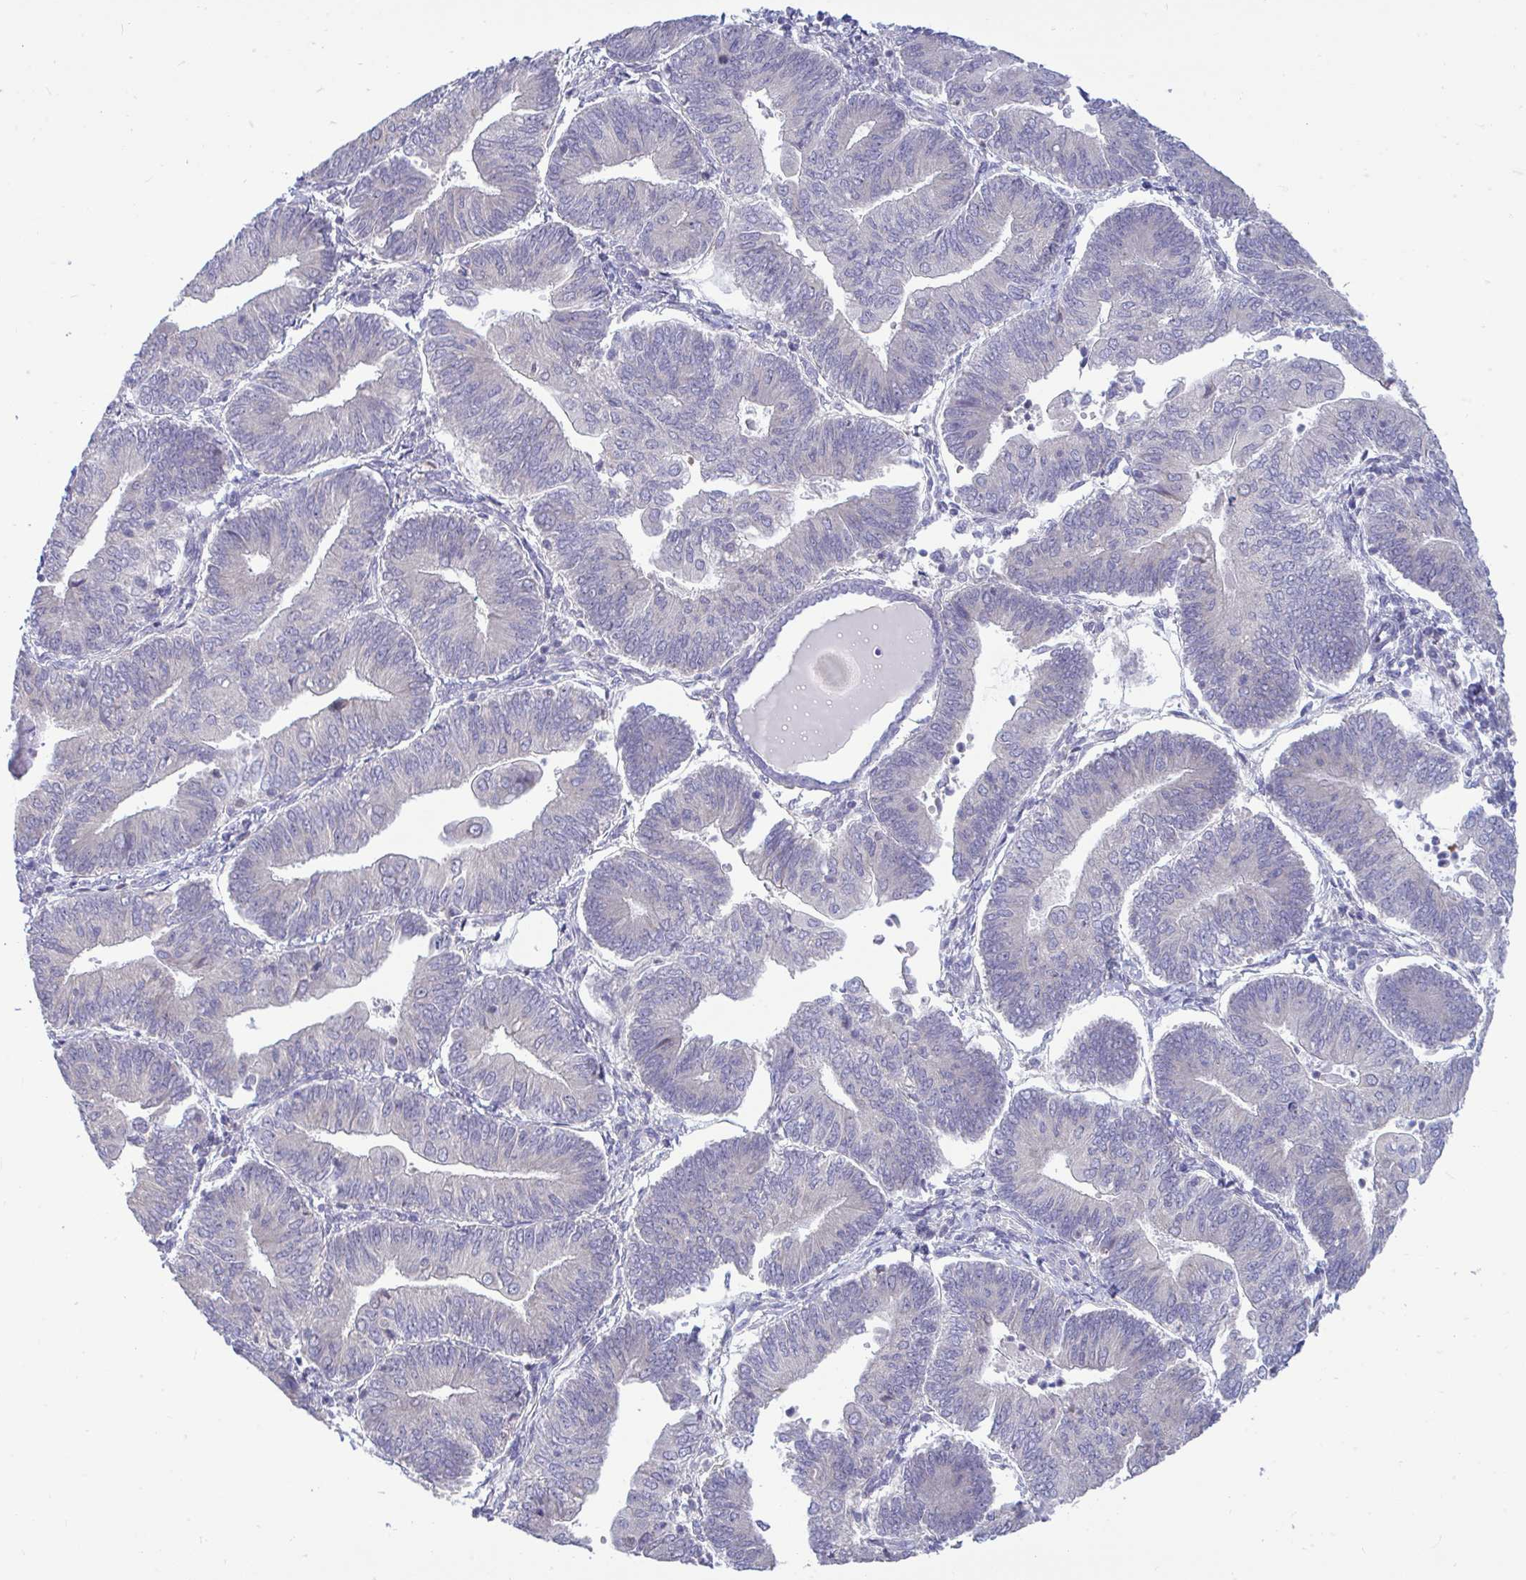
{"staining": {"intensity": "negative", "quantity": "none", "location": "none"}, "tissue": "endometrial cancer", "cell_type": "Tumor cells", "image_type": "cancer", "snomed": [{"axis": "morphology", "description": "Adenocarcinoma, NOS"}, {"axis": "topography", "description": "Endometrium"}], "caption": "This is an immunohistochemistry image of endometrial cancer. There is no expression in tumor cells.", "gene": "PIGK", "patient": {"sex": "female", "age": 65}}